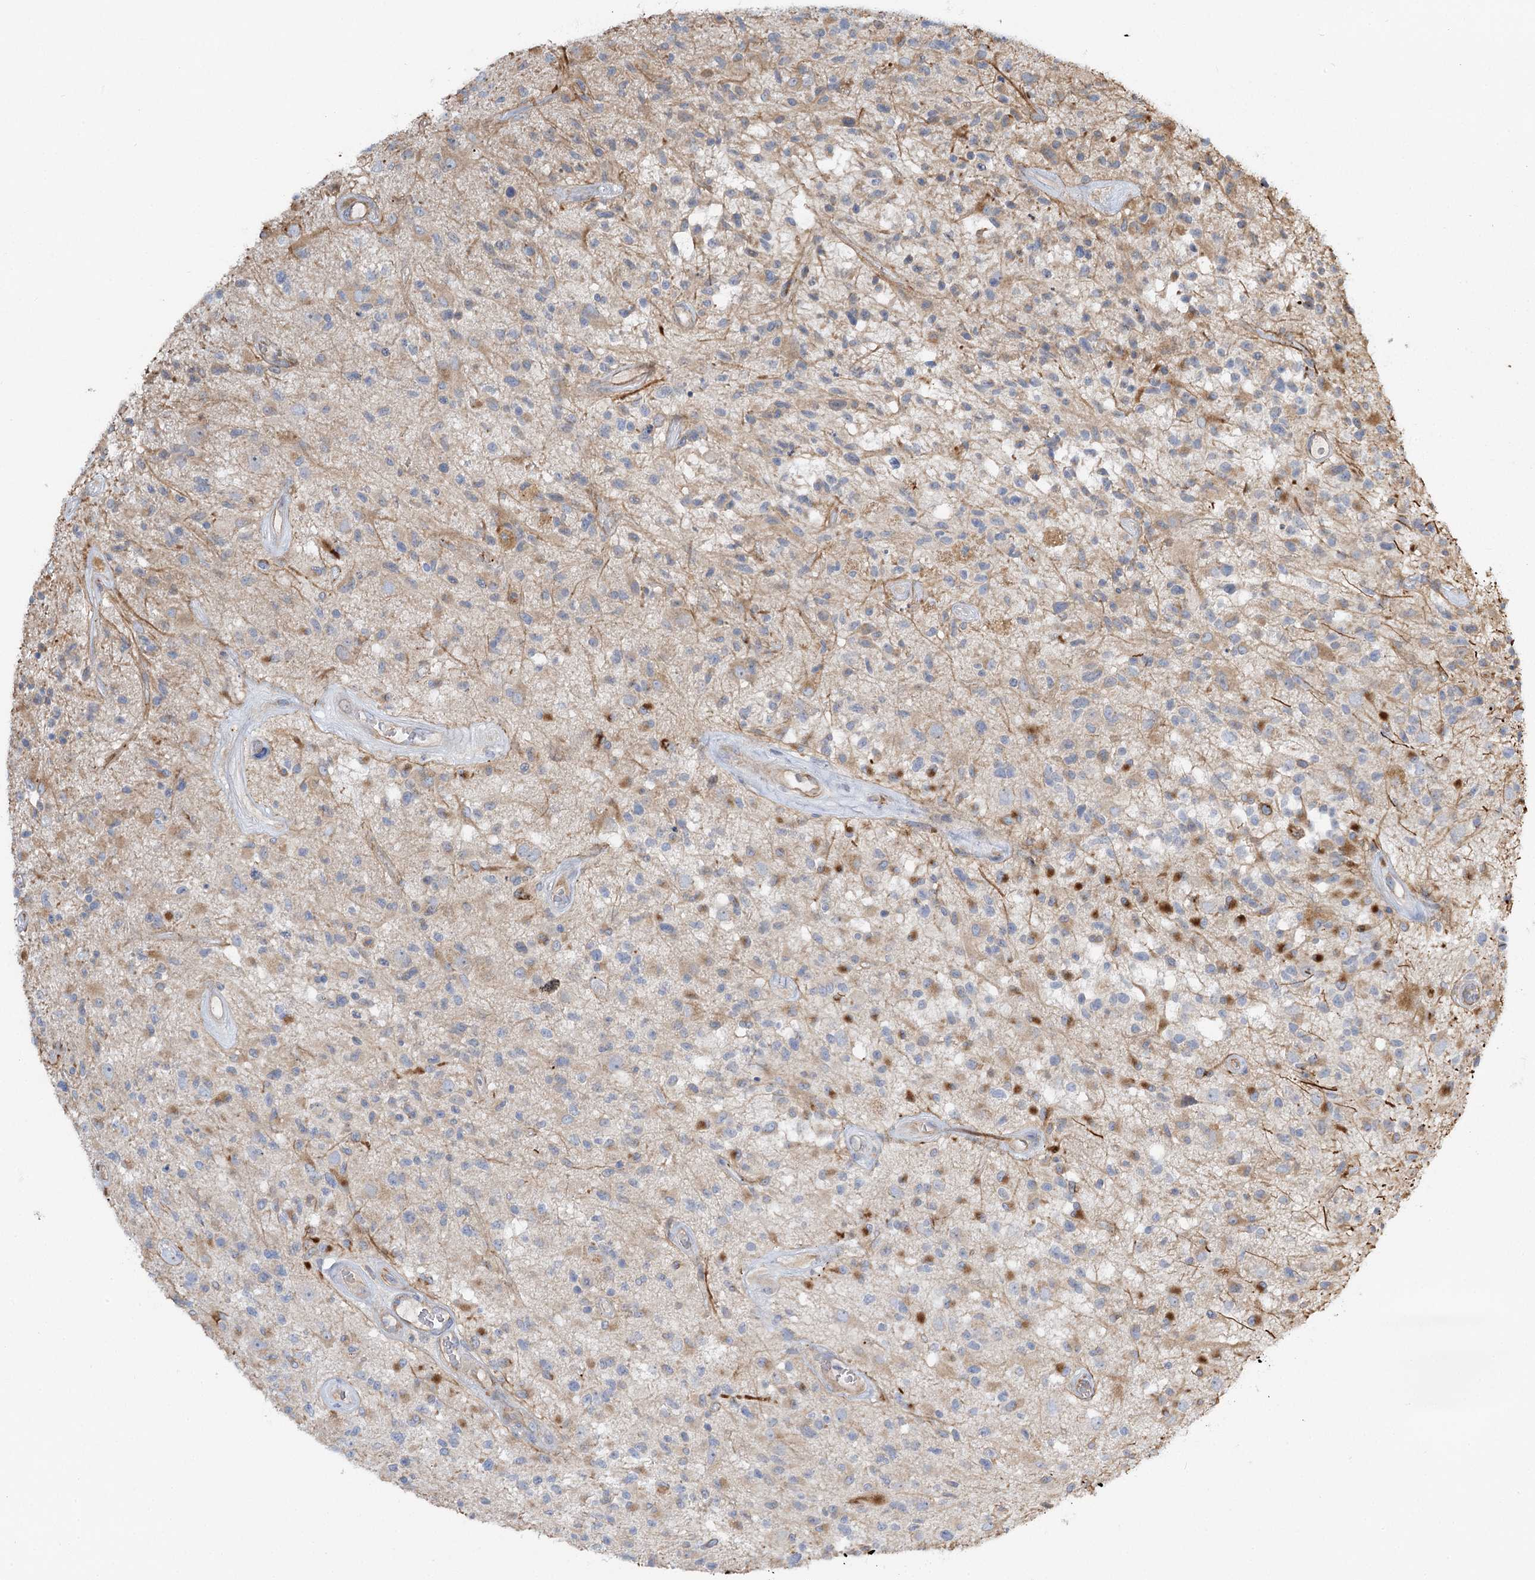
{"staining": {"intensity": "negative", "quantity": "none", "location": "none"}, "tissue": "glioma", "cell_type": "Tumor cells", "image_type": "cancer", "snomed": [{"axis": "morphology", "description": "Glioma, malignant, High grade"}, {"axis": "morphology", "description": "Glioblastoma, NOS"}, {"axis": "topography", "description": "Brain"}], "caption": "Immunohistochemistry (IHC) of malignant glioma (high-grade) displays no staining in tumor cells.", "gene": "KIAA0825", "patient": {"sex": "male", "age": 60}}